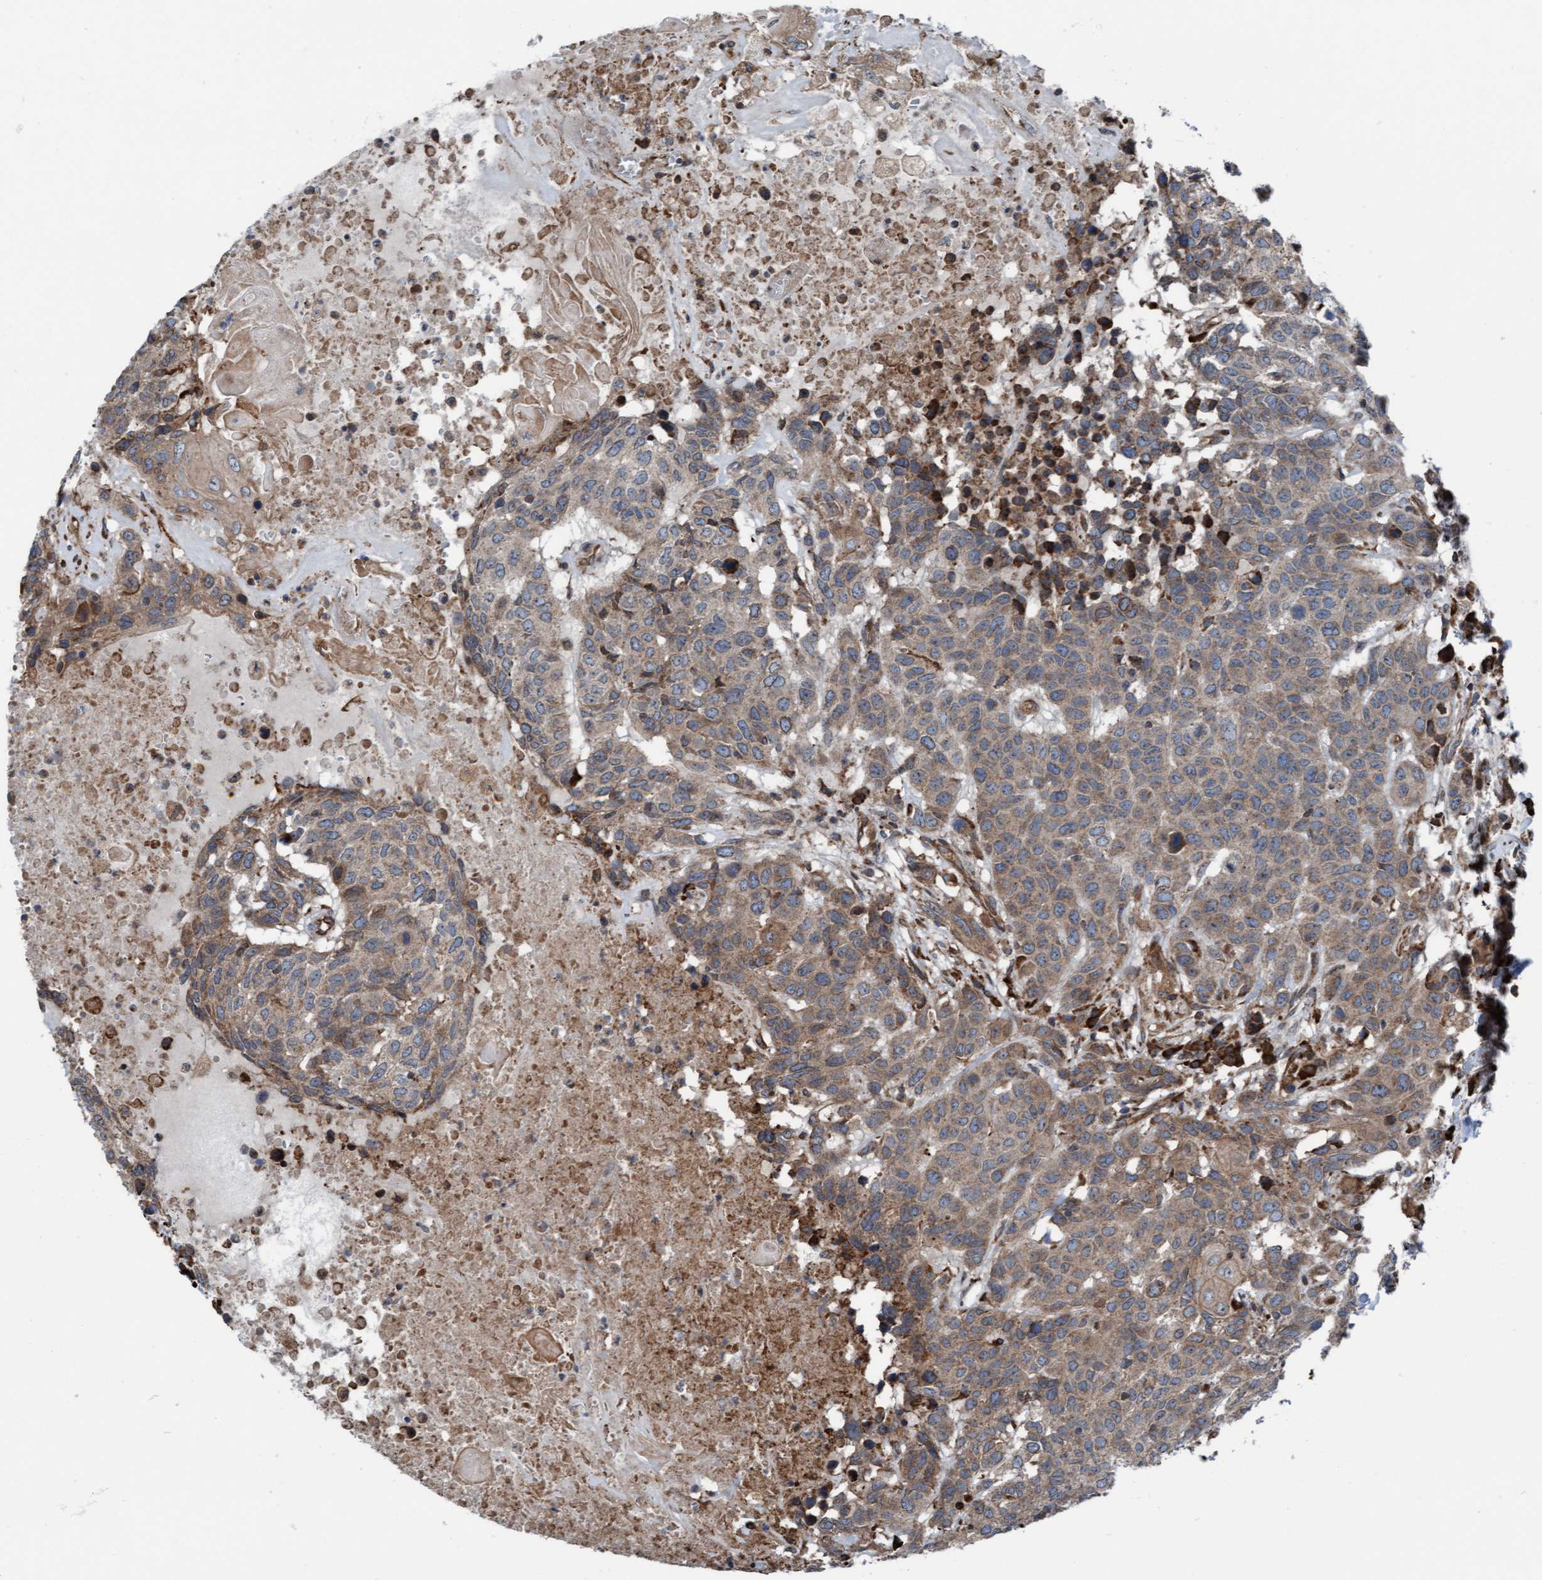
{"staining": {"intensity": "weak", "quantity": ">75%", "location": "cytoplasmic/membranous"}, "tissue": "head and neck cancer", "cell_type": "Tumor cells", "image_type": "cancer", "snomed": [{"axis": "morphology", "description": "Squamous cell carcinoma, NOS"}, {"axis": "topography", "description": "Head-Neck"}], "caption": "A brown stain shows weak cytoplasmic/membranous expression of a protein in head and neck squamous cell carcinoma tumor cells.", "gene": "RAP1GAP2", "patient": {"sex": "male", "age": 66}}